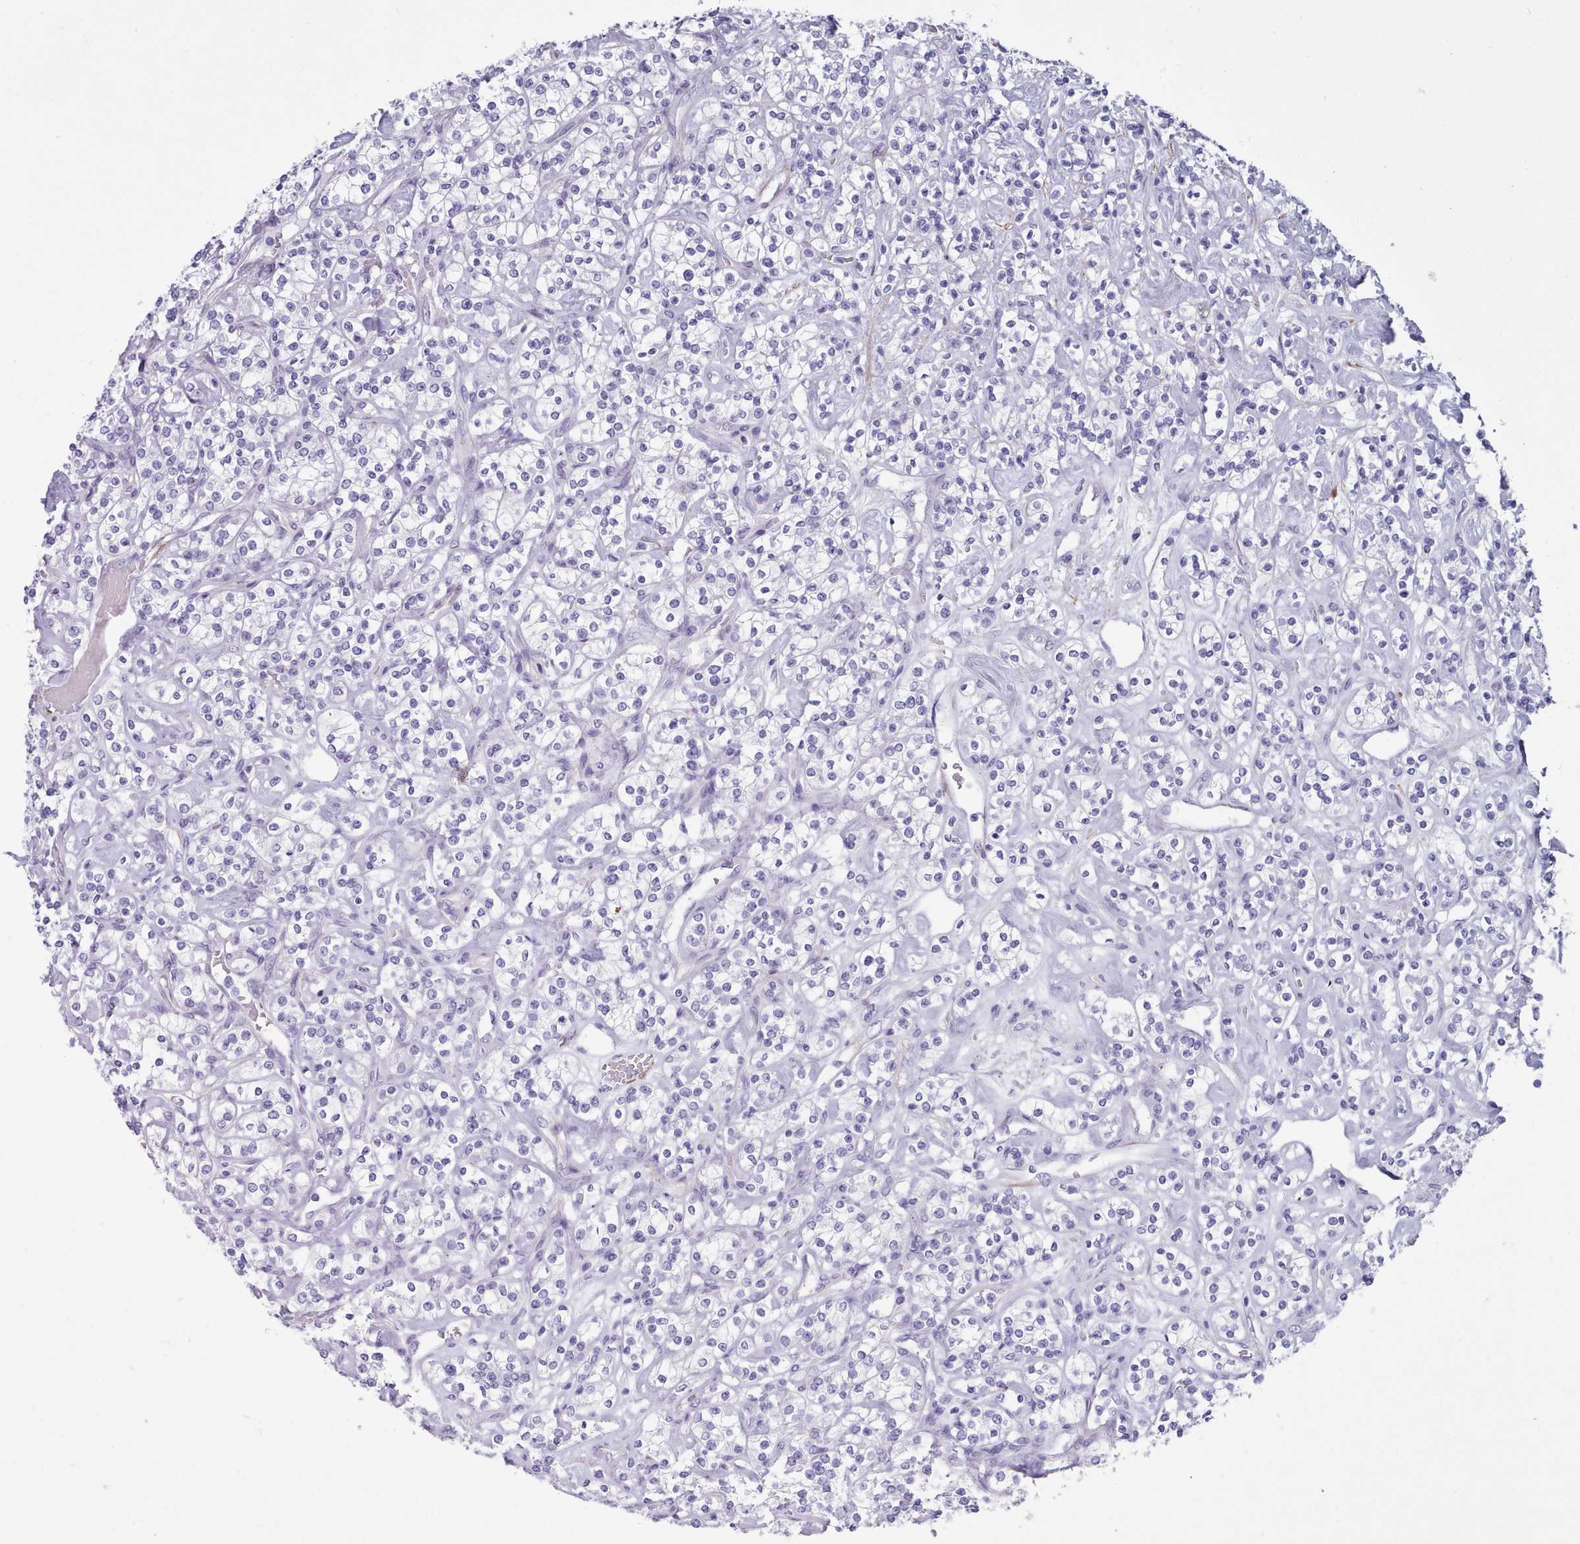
{"staining": {"intensity": "negative", "quantity": "none", "location": "none"}, "tissue": "renal cancer", "cell_type": "Tumor cells", "image_type": "cancer", "snomed": [{"axis": "morphology", "description": "Adenocarcinoma, NOS"}, {"axis": "topography", "description": "Kidney"}], "caption": "The photomicrograph exhibits no staining of tumor cells in renal cancer (adenocarcinoma).", "gene": "FPGS", "patient": {"sex": "male", "age": 77}}